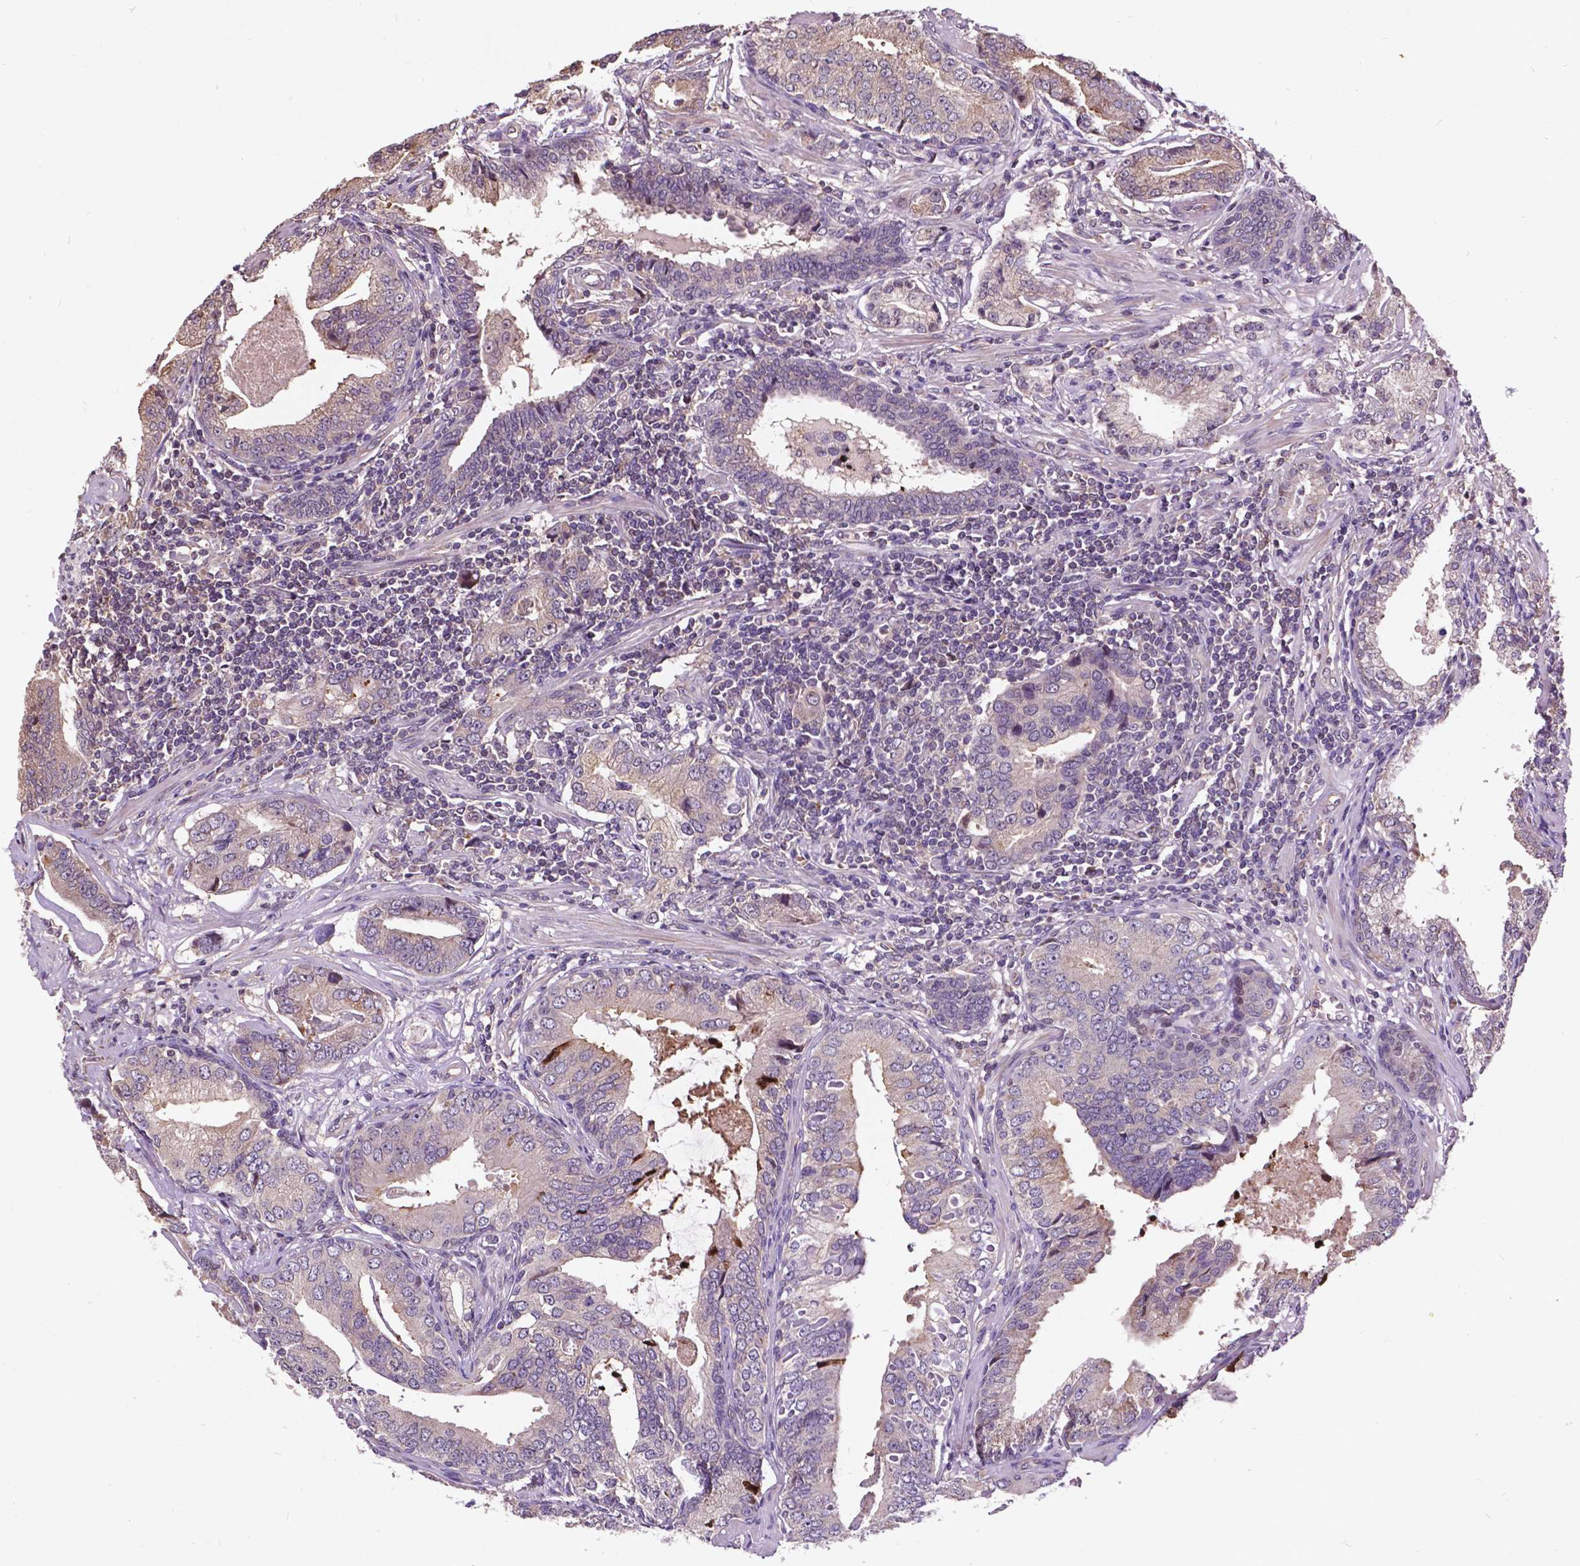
{"staining": {"intensity": "negative", "quantity": "none", "location": "none"}, "tissue": "prostate cancer", "cell_type": "Tumor cells", "image_type": "cancer", "snomed": [{"axis": "morphology", "description": "Adenocarcinoma, NOS"}, {"axis": "topography", "description": "Prostate"}], "caption": "Immunohistochemistry (IHC) histopathology image of adenocarcinoma (prostate) stained for a protein (brown), which reveals no expression in tumor cells.", "gene": "AP1S3", "patient": {"sex": "male", "age": 64}}